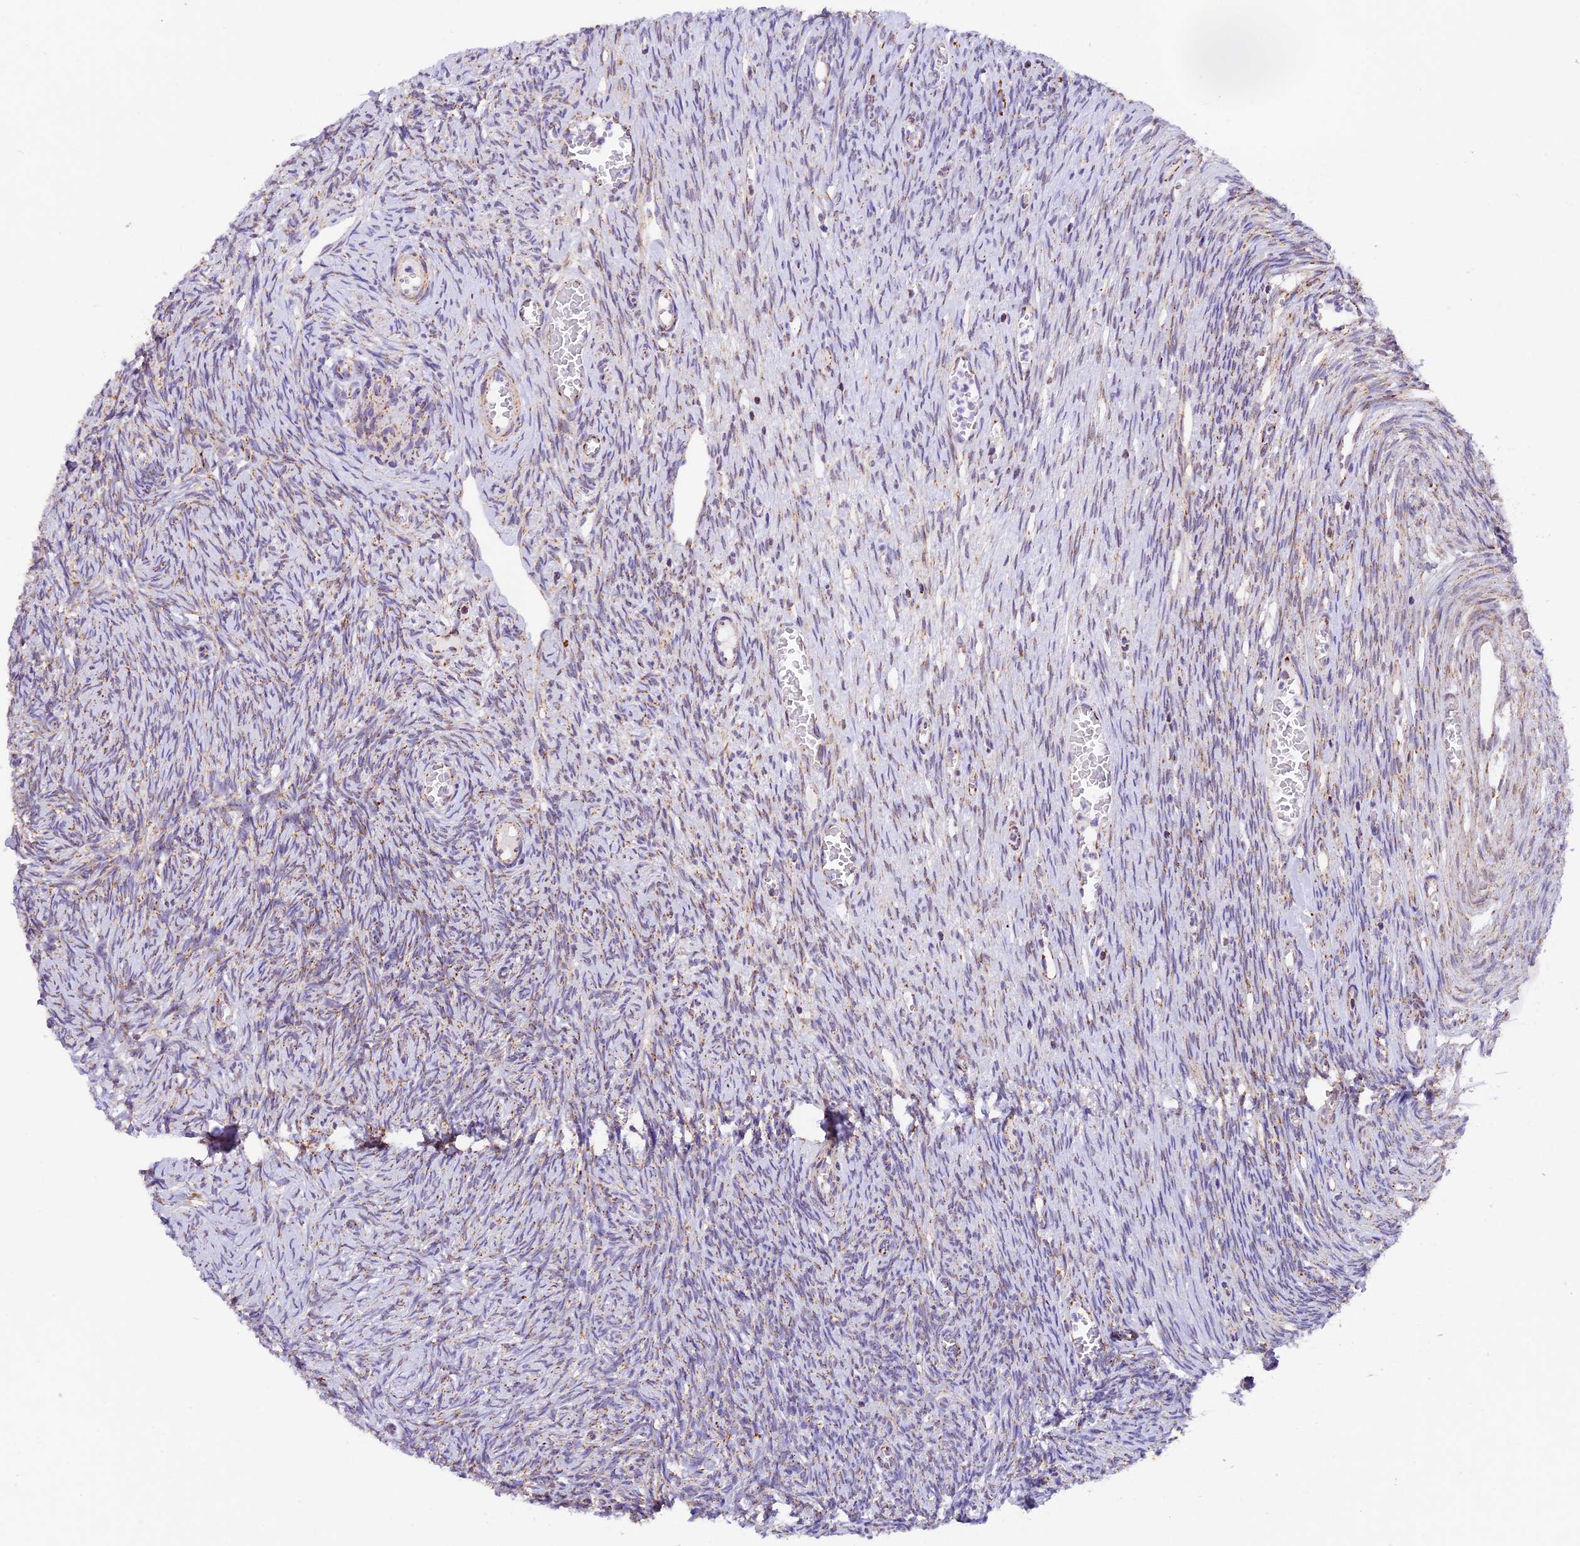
{"staining": {"intensity": "weak", "quantity": ">75%", "location": "cytoplasmic/membranous"}, "tissue": "ovary", "cell_type": "Follicle cells", "image_type": "normal", "snomed": [{"axis": "morphology", "description": "Normal tissue, NOS"}, {"axis": "topography", "description": "Ovary"}], "caption": "Immunohistochemical staining of normal human ovary exhibits low levels of weak cytoplasmic/membranous expression in approximately >75% of follicle cells.", "gene": "TFAM", "patient": {"sex": "female", "age": 44}}